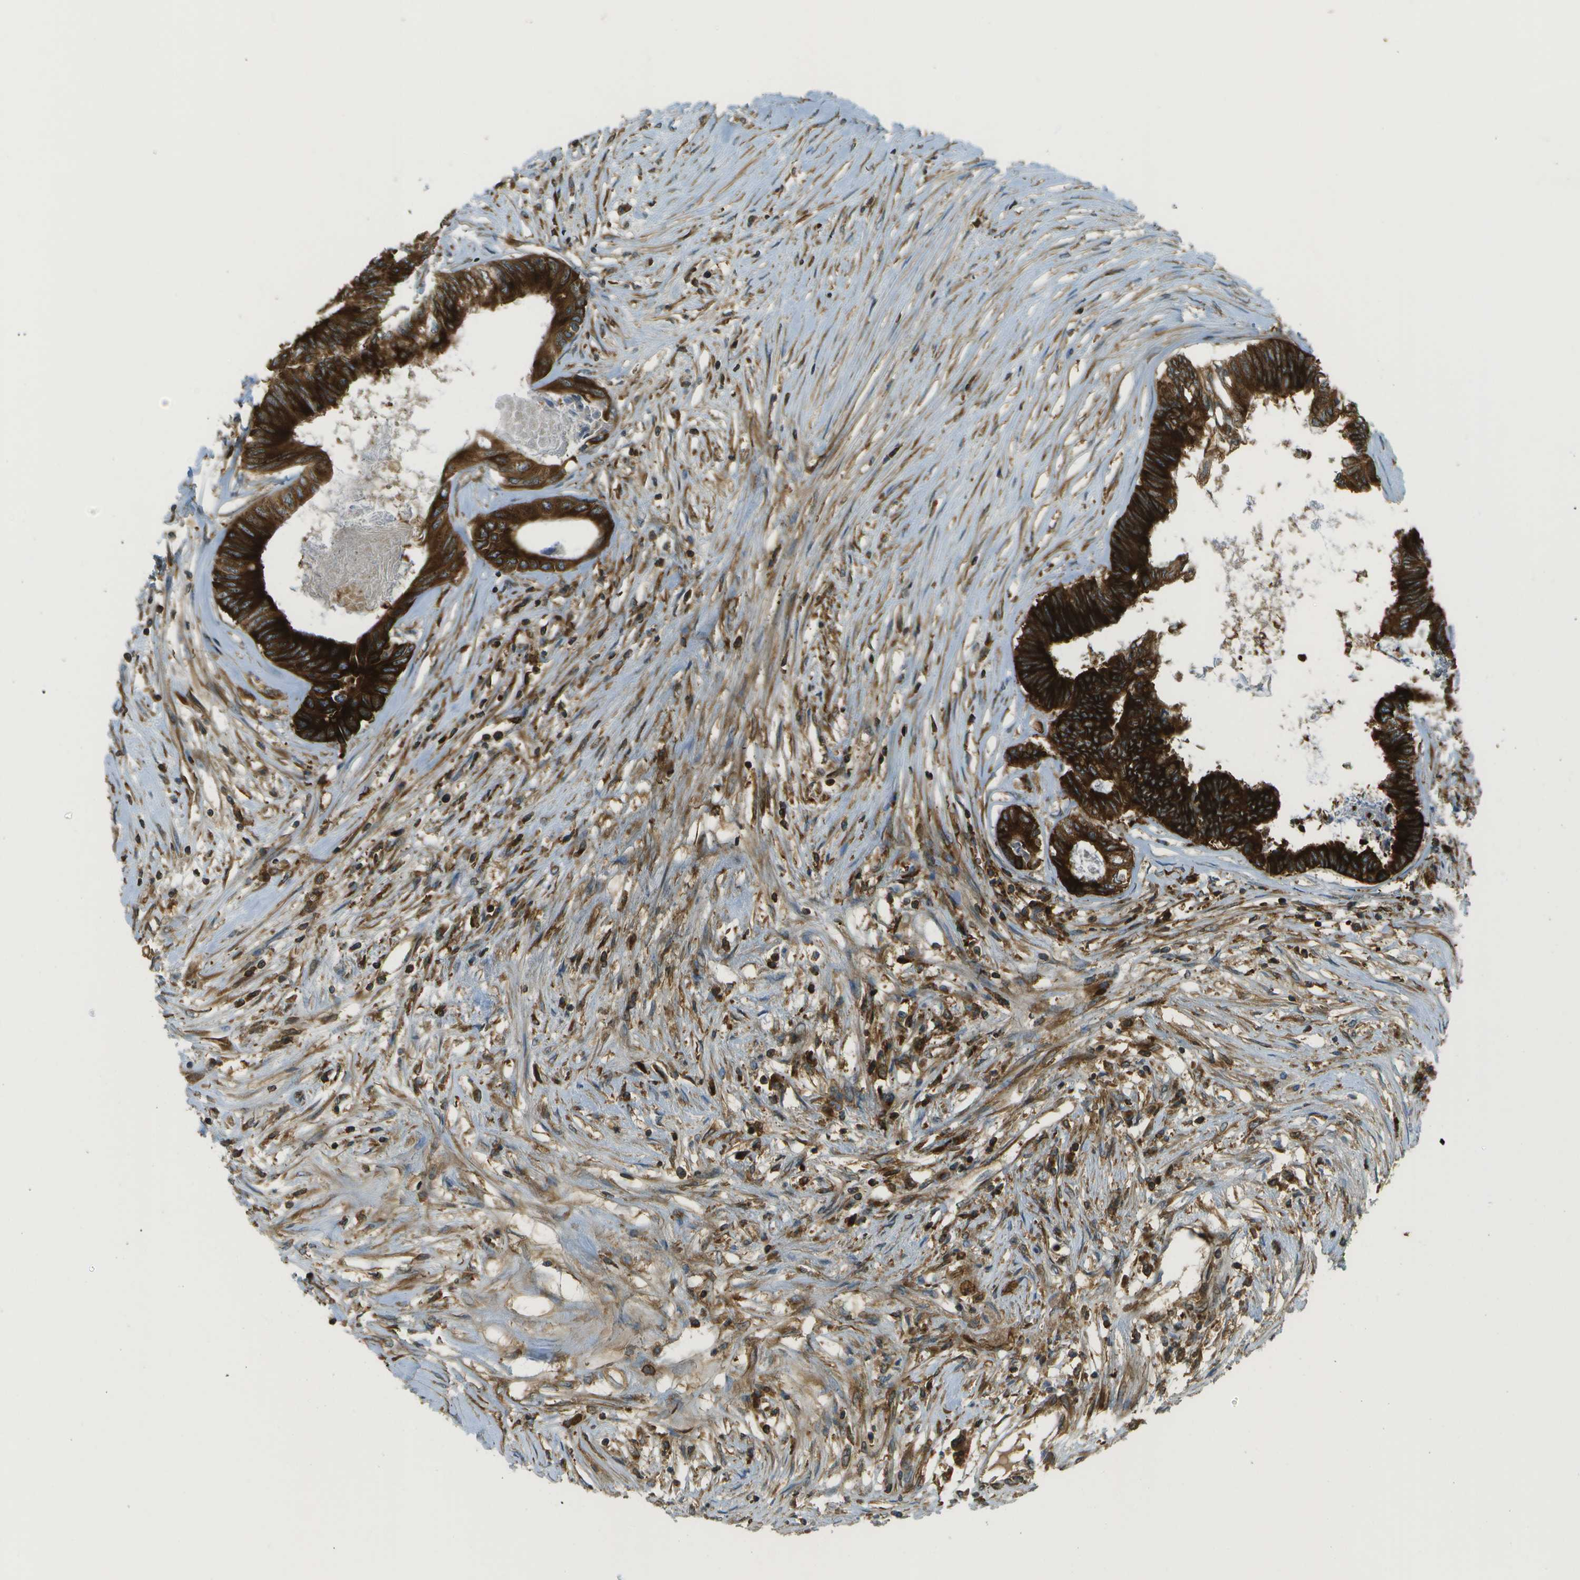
{"staining": {"intensity": "moderate", "quantity": ">75%", "location": "cytoplasmic/membranous"}, "tissue": "colorectal cancer", "cell_type": "Tumor cells", "image_type": "cancer", "snomed": [{"axis": "morphology", "description": "Adenocarcinoma, NOS"}, {"axis": "topography", "description": "Rectum"}], "caption": "A histopathology image of human colorectal cancer stained for a protein exhibits moderate cytoplasmic/membranous brown staining in tumor cells.", "gene": "TMTC1", "patient": {"sex": "male", "age": 63}}